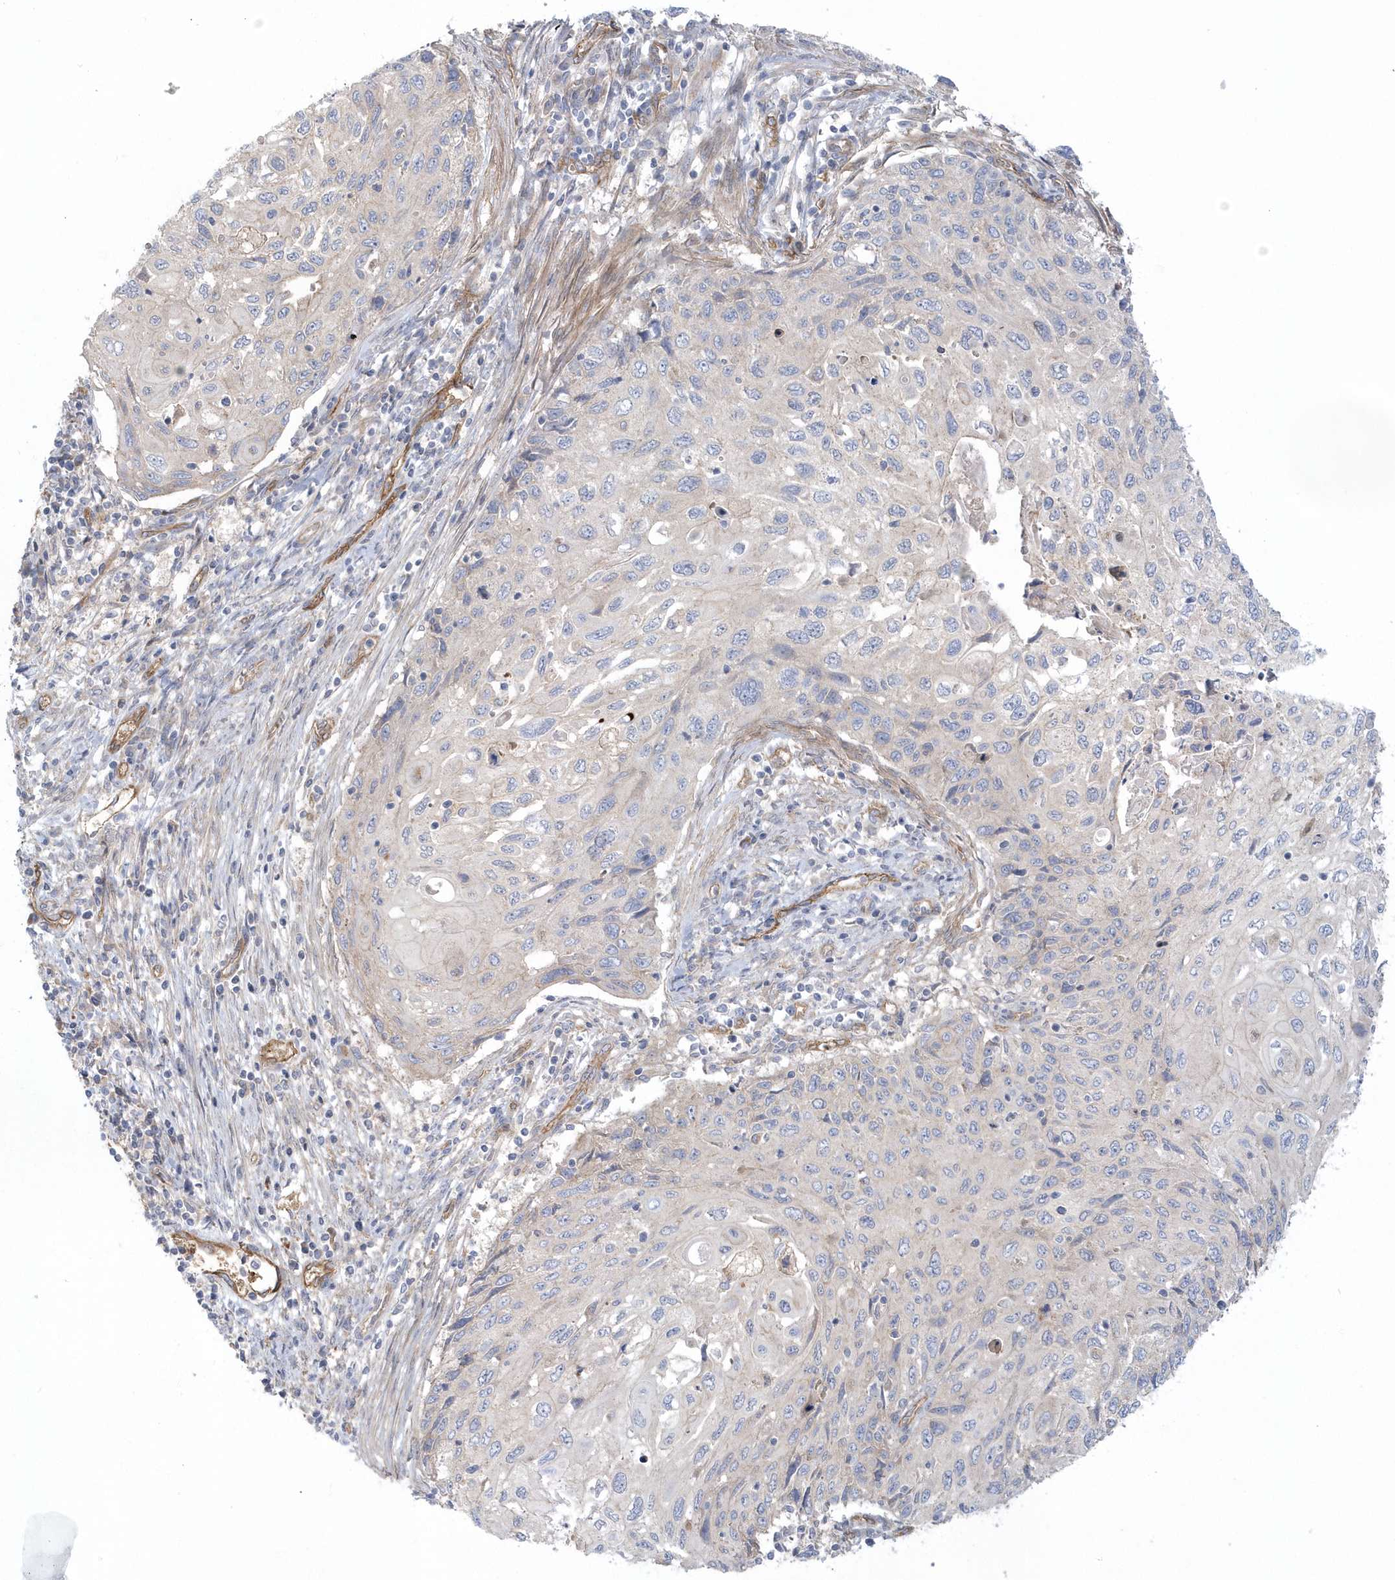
{"staining": {"intensity": "negative", "quantity": "none", "location": "none"}, "tissue": "cervical cancer", "cell_type": "Tumor cells", "image_type": "cancer", "snomed": [{"axis": "morphology", "description": "Squamous cell carcinoma, NOS"}, {"axis": "topography", "description": "Cervix"}], "caption": "A histopathology image of human squamous cell carcinoma (cervical) is negative for staining in tumor cells.", "gene": "RAI14", "patient": {"sex": "female", "age": 70}}